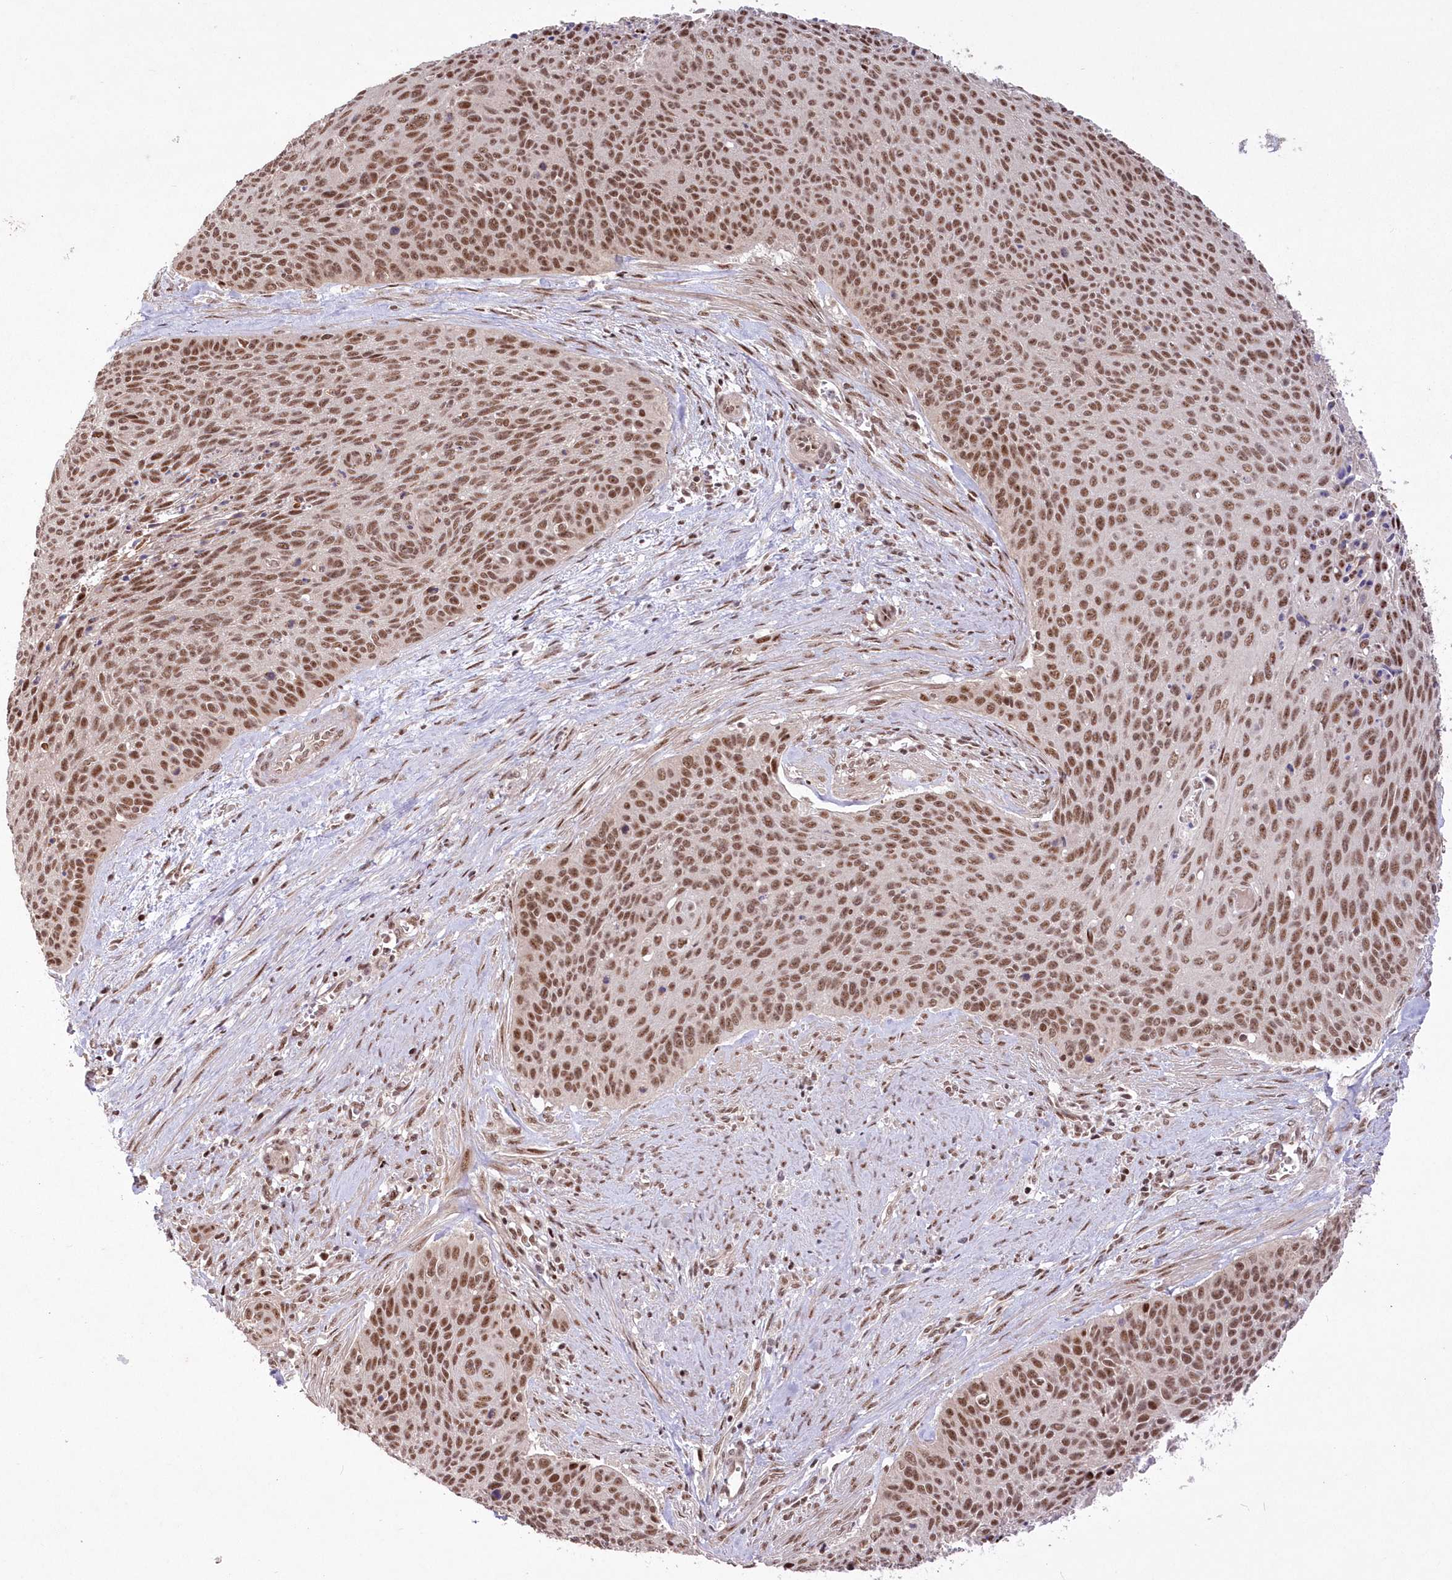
{"staining": {"intensity": "moderate", "quantity": ">75%", "location": "nuclear"}, "tissue": "cervical cancer", "cell_type": "Tumor cells", "image_type": "cancer", "snomed": [{"axis": "morphology", "description": "Squamous cell carcinoma, NOS"}, {"axis": "topography", "description": "Cervix"}], "caption": "Immunohistochemistry (IHC) staining of cervical cancer, which demonstrates medium levels of moderate nuclear expression in approximately >75% of tumor cells indicating moderate nuclear protein expression. The staining was performed using DAB (brown) for protein detection and nuclei were counterstained in hematoxylin (blue).", "gene": "WBP1L", "patient": {"sex": "female", "age": 55}}